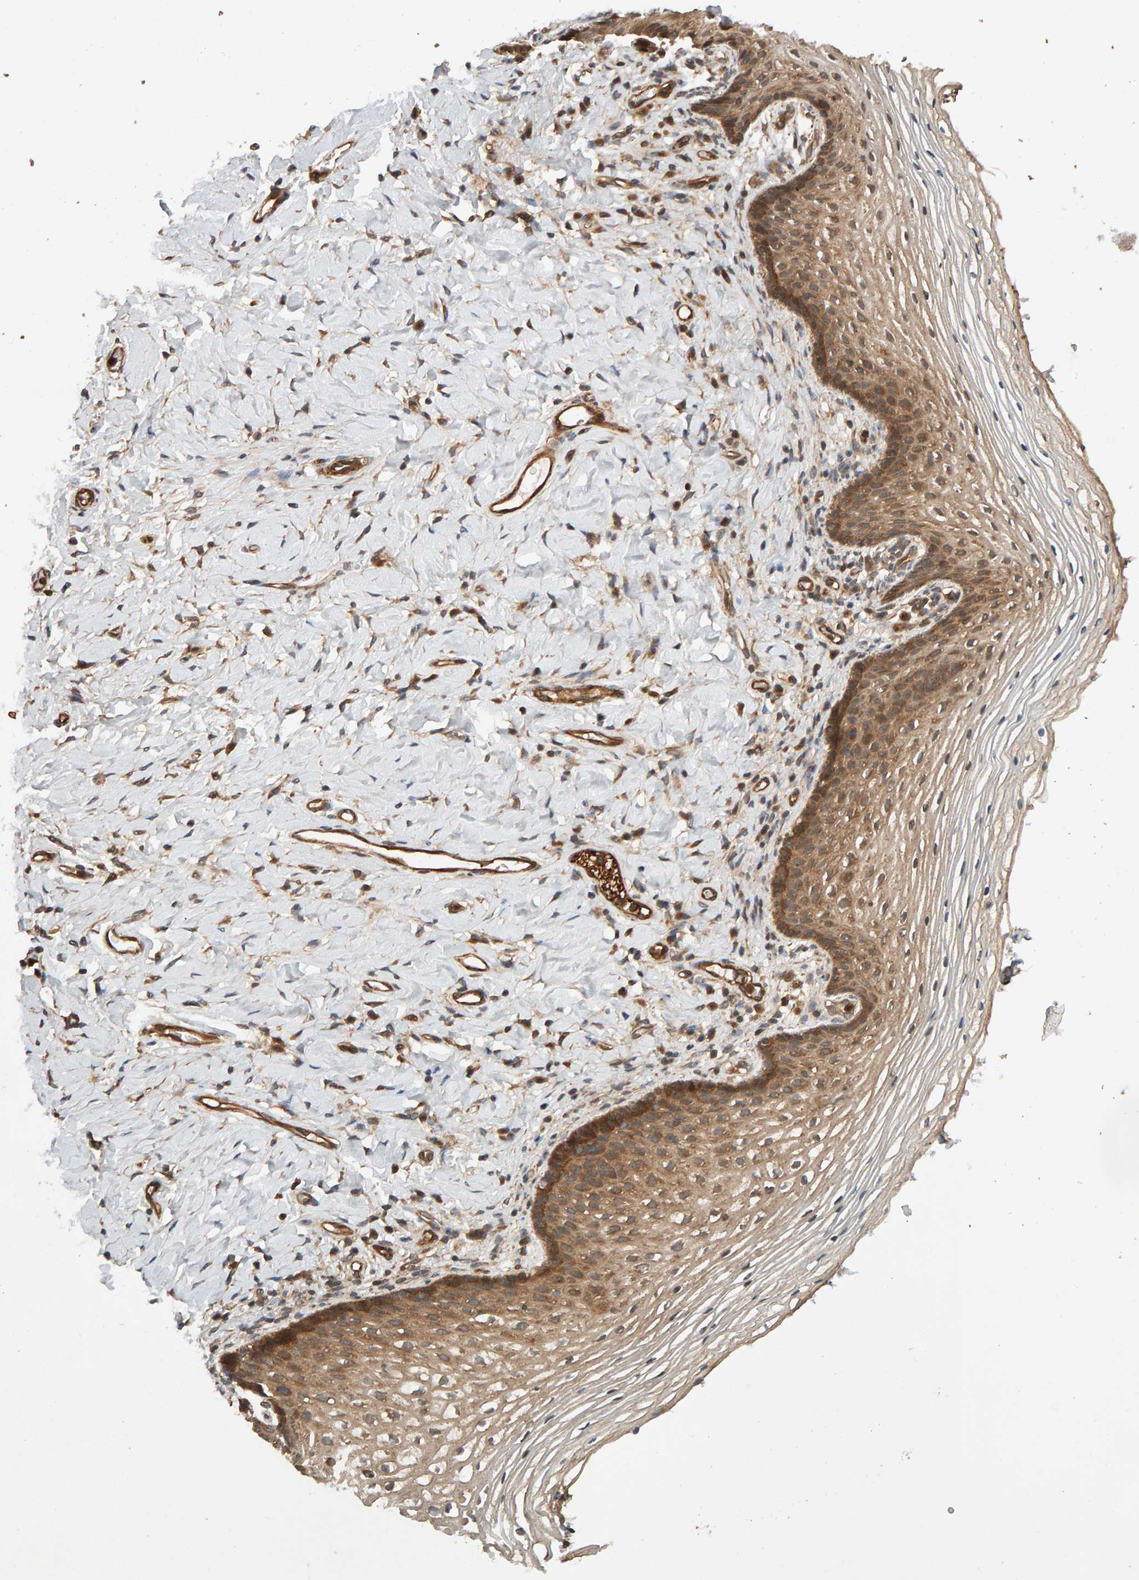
{"staining": {"intensity": "moderate", "quantity": ">75%", "location": "cytoplasmic/membranous"}, "tissue": "vagina", "cell_type": "Squamous epithelial cells", "image_type": "normal", "snomed": [{"axis": "morphology", "description": "Normal tissue, NOS"}, {"axis": "topography", "description": "Vagina"}], "caption": "Immunohistochemistry staining of unremarkable vagina, which displays medium levels of moderate cytoplasmic/membranous expression in approximately >75% of squamous epithelial cells indicating moderate cytoplasmic/membranous protein staining. The staining was performed using DAB (3,3'-diaminobenzidine) (brown) for protein detection and nuclei were counterstained in hematoxylin (blue).", "gene": "SYNRG", "patient": {"sex": "female", "age": 60}}